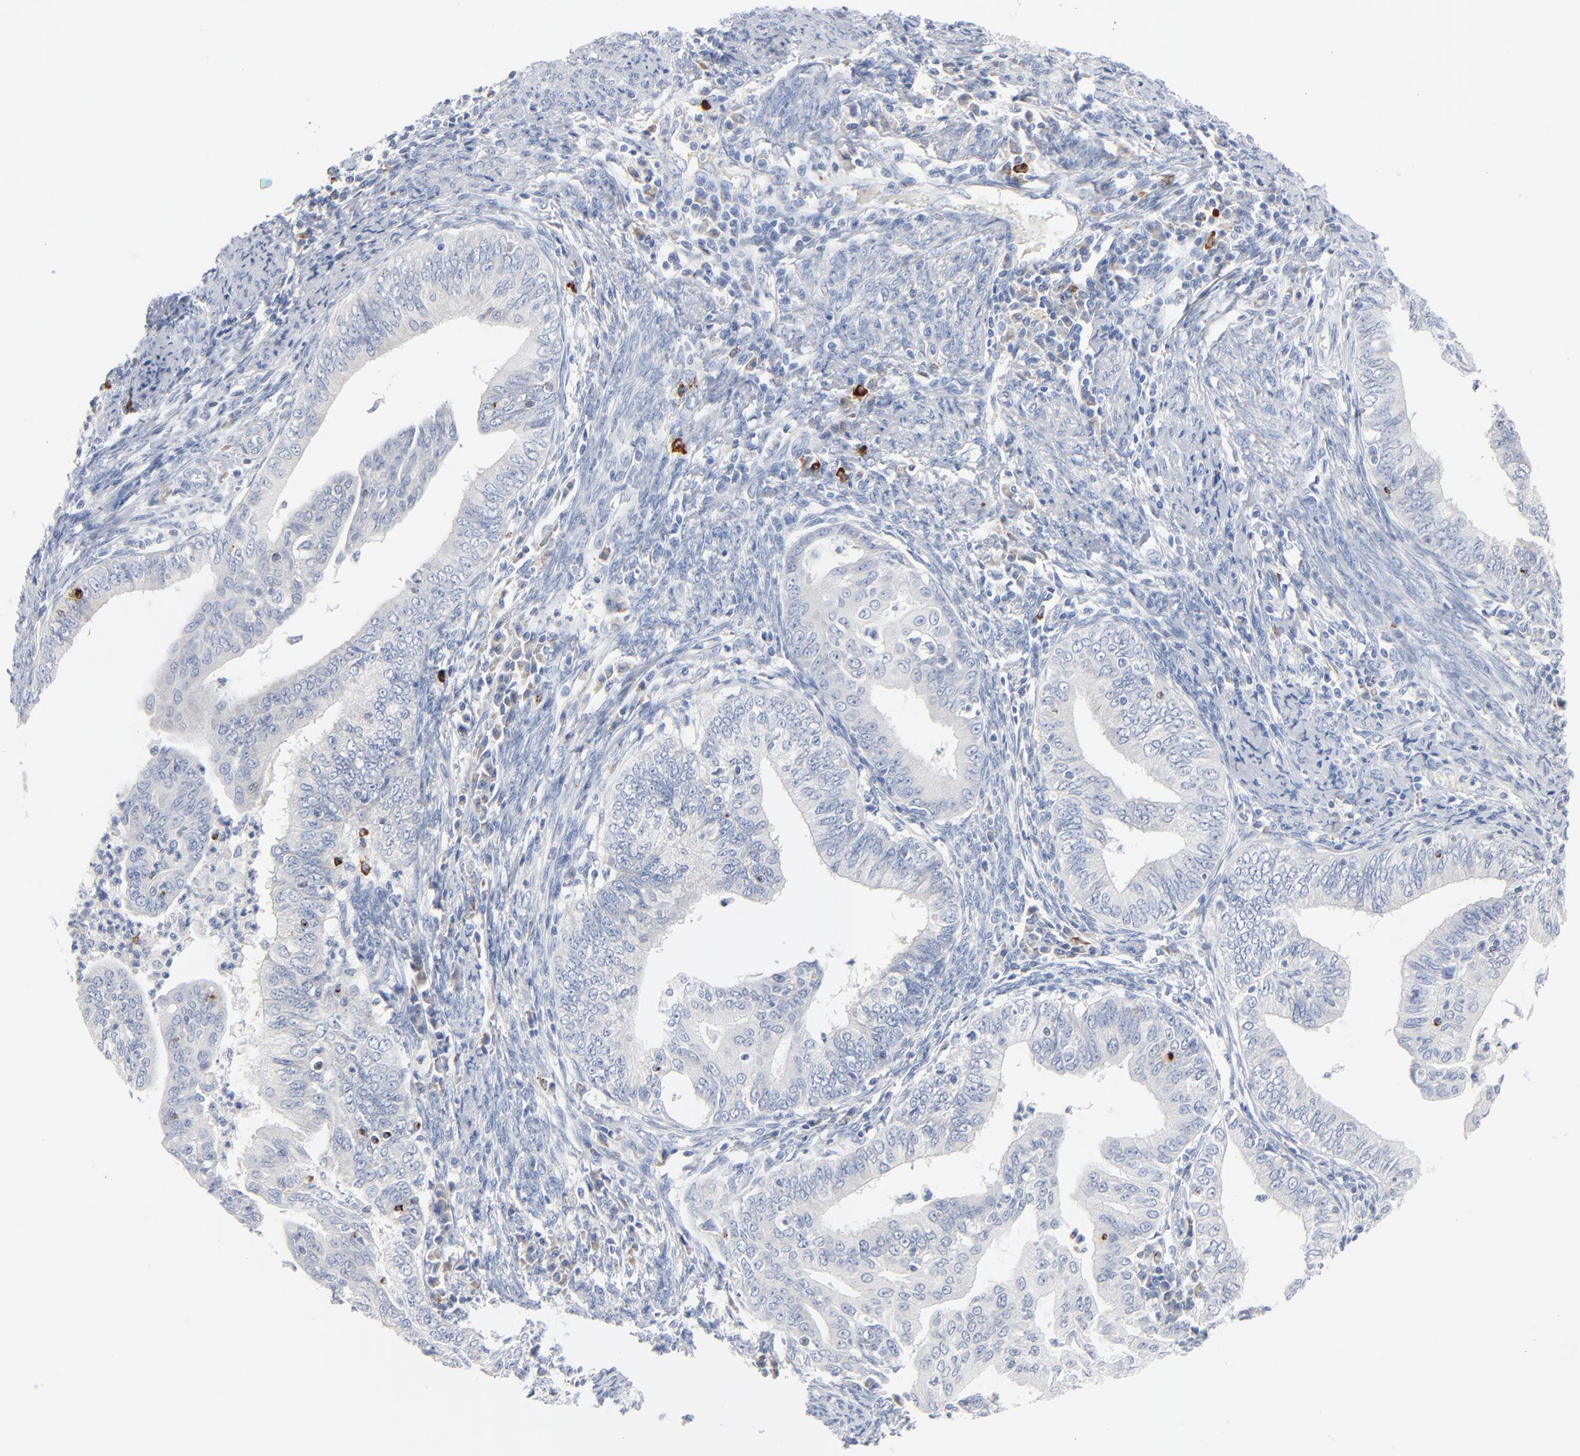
{"staining": {"intensity": "negative", "quantity": "none", "location": "none"}, "tissue": "endometrial cancer", "cell_type": "Tumor cells", "image_type": "cancer", "snomed": [{"axis": "morphology", "description": "Adenocarcinoma, NOS"}, {"axis": "topography", "description": "Endometrium"}], "caption": "The image demonstrates no significant expression in tumor cells of endometrial cancer. (DAB immunohistochemistry with hematoxylin counter stain).", "gene": "GZMB", "patient": {"sex": "female", "age": 66}}